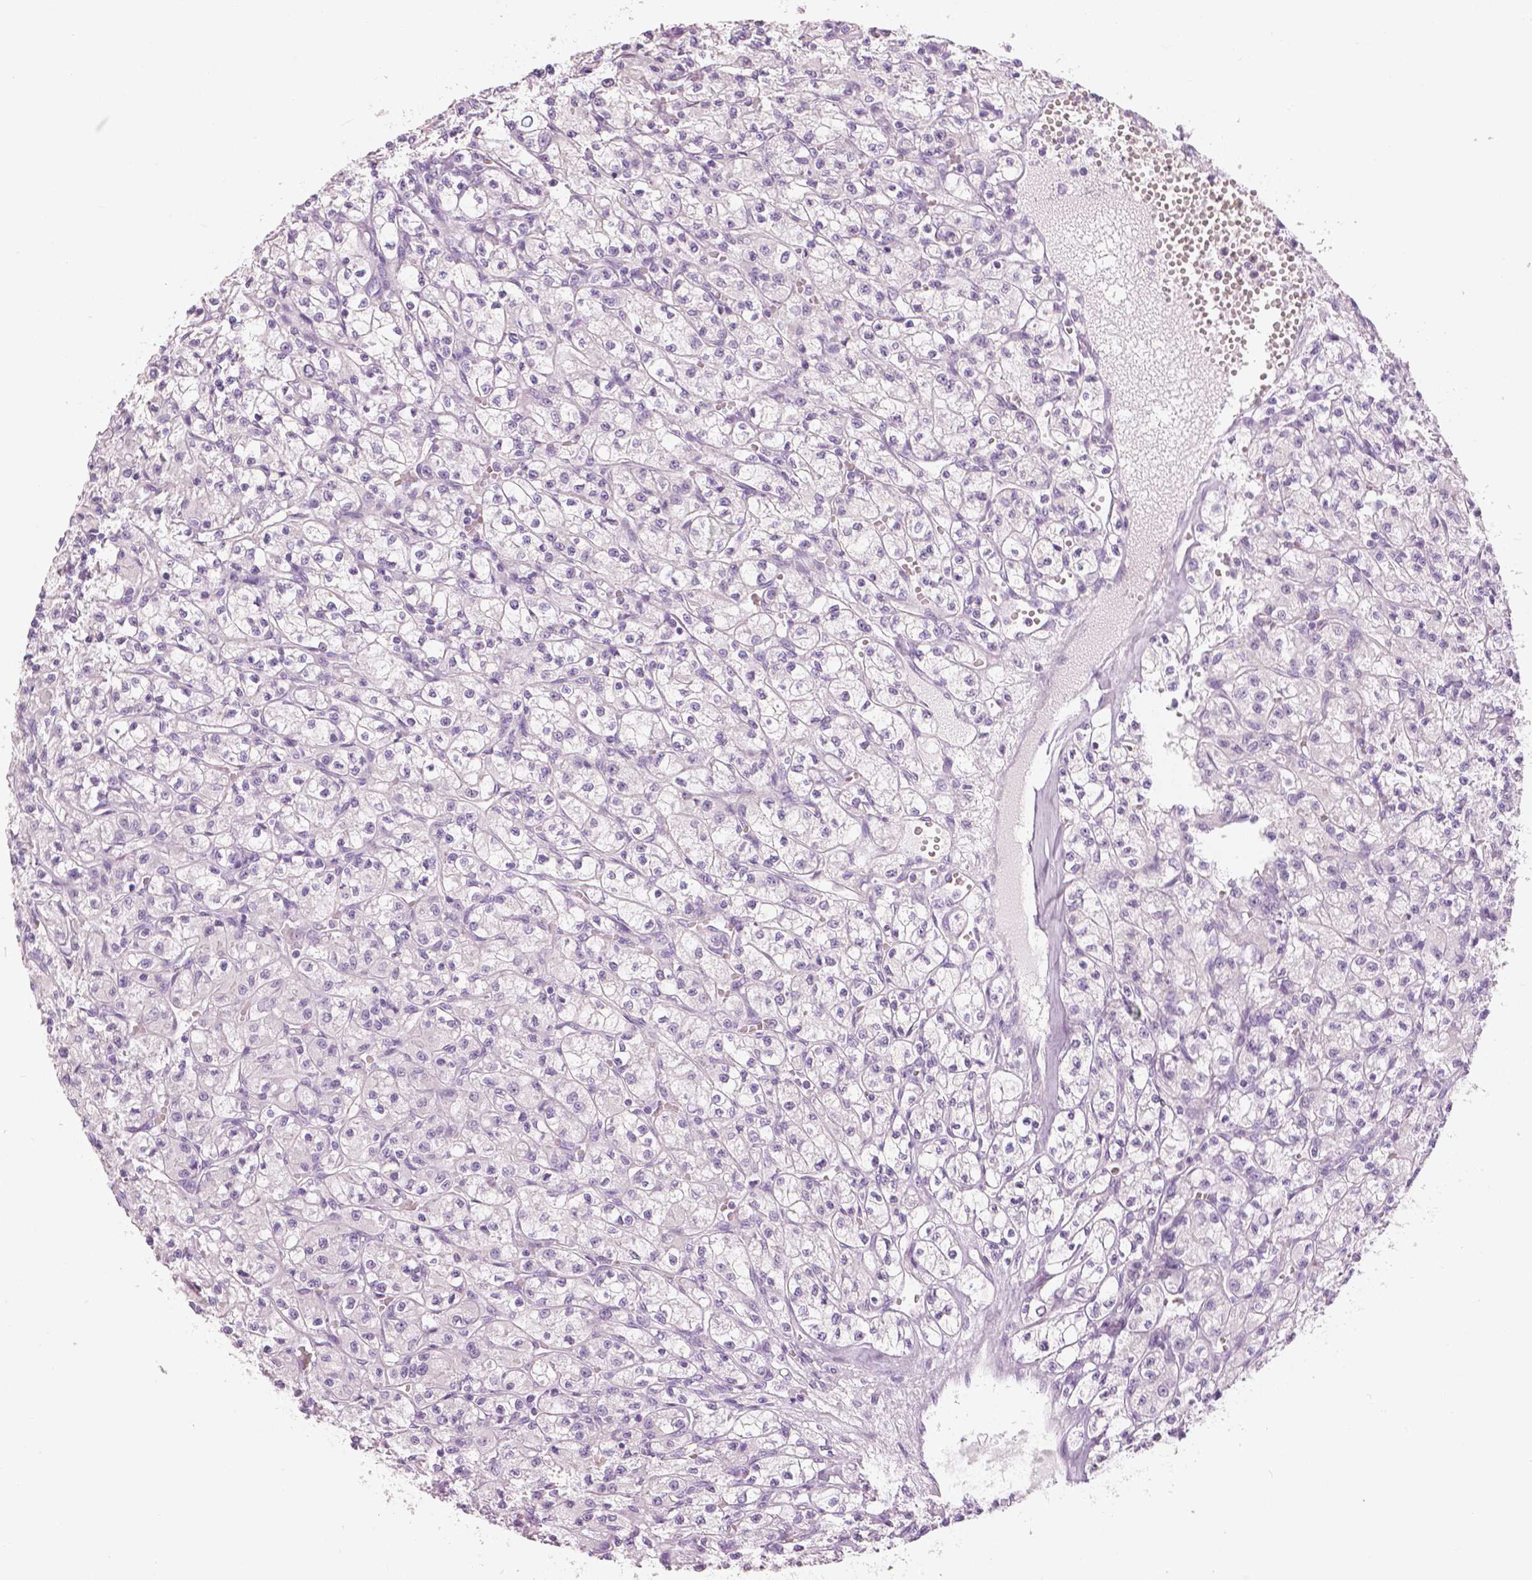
{"staining": {"intensity": "negative", "quantity": "none", "location": "none"}, "tissue": "renal cancer", "cell_type": "Tumor cells", "image_type": "cancer", "snomed": [{"axis": "morphology", "description": "Adenocarcinoma, NOS"}, {"axis": "topography", "description": "Kidney"}], "caption": "Human renal cancer stained for a protein using immunohistochemistry (IHC) exhibits no expression in tumor cells.", "gene": "SLC24A1", "patient": {"sex": "female", "age": 70}}